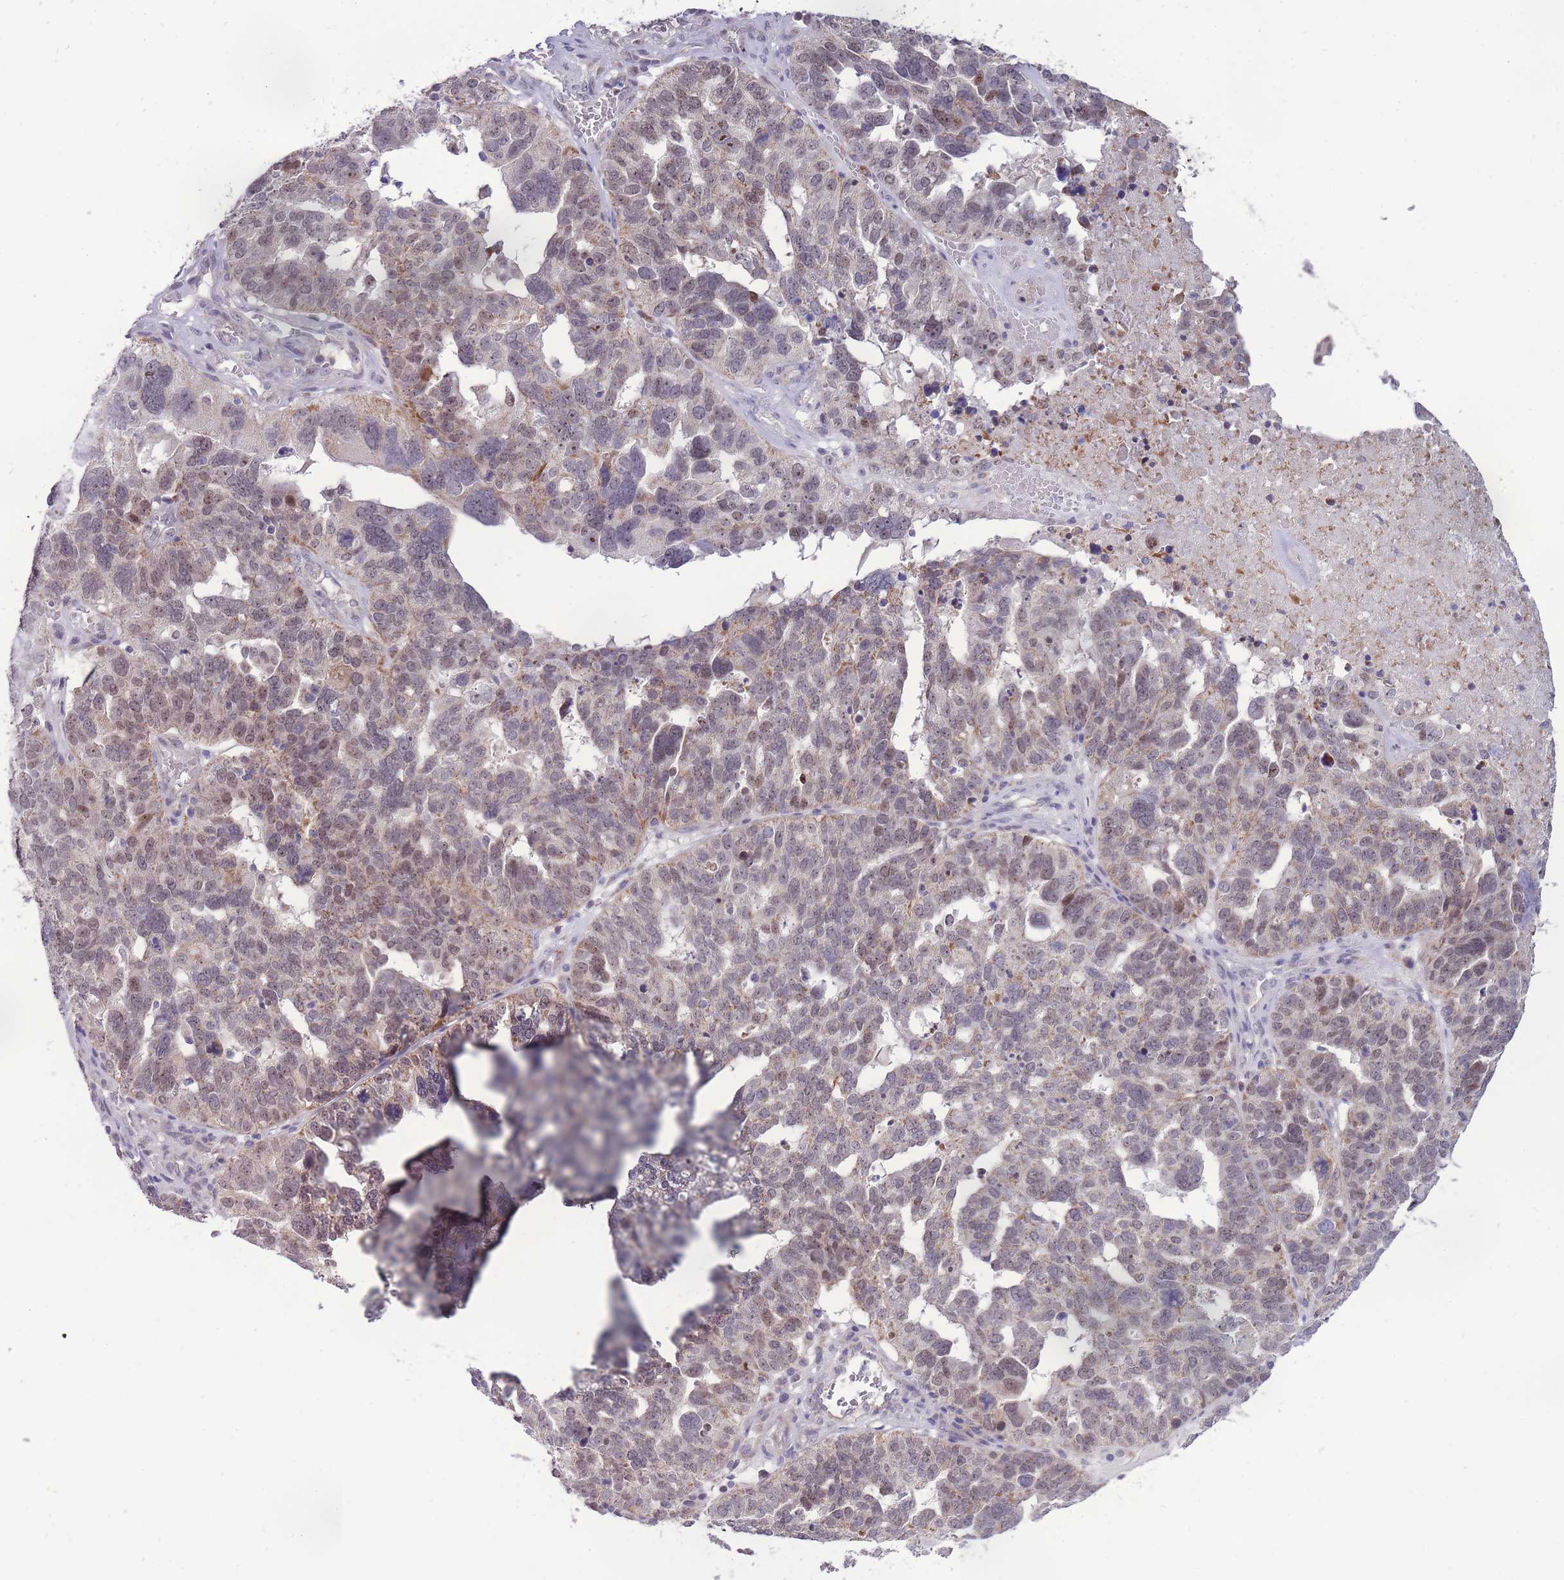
{"staining": {"intensity": "weak", "quantity": "25%-75%", "location": "cytoplasmic/membranous,nuclear"}, "tissue": "ovarian cancer", "cell_type": "Tumor cells", "image_type": "cancer", "snomed": [{"axis": "morphology", "description": "Cystadenocarcinoma, serous, NOS"}, {"axis": "topography", "description": "Ovary"}], "caption": "This photomicrograph displays immunohistochemistry (IHC) staining of human ovarian serous cystadenocarcinoma, with low weak cytoplasmic/membranous and nuclear positivity in approximately 25%-75% of tumor cells.", "gene": "MCIDAS", "patient": {"sex": "female", "age": 59}}